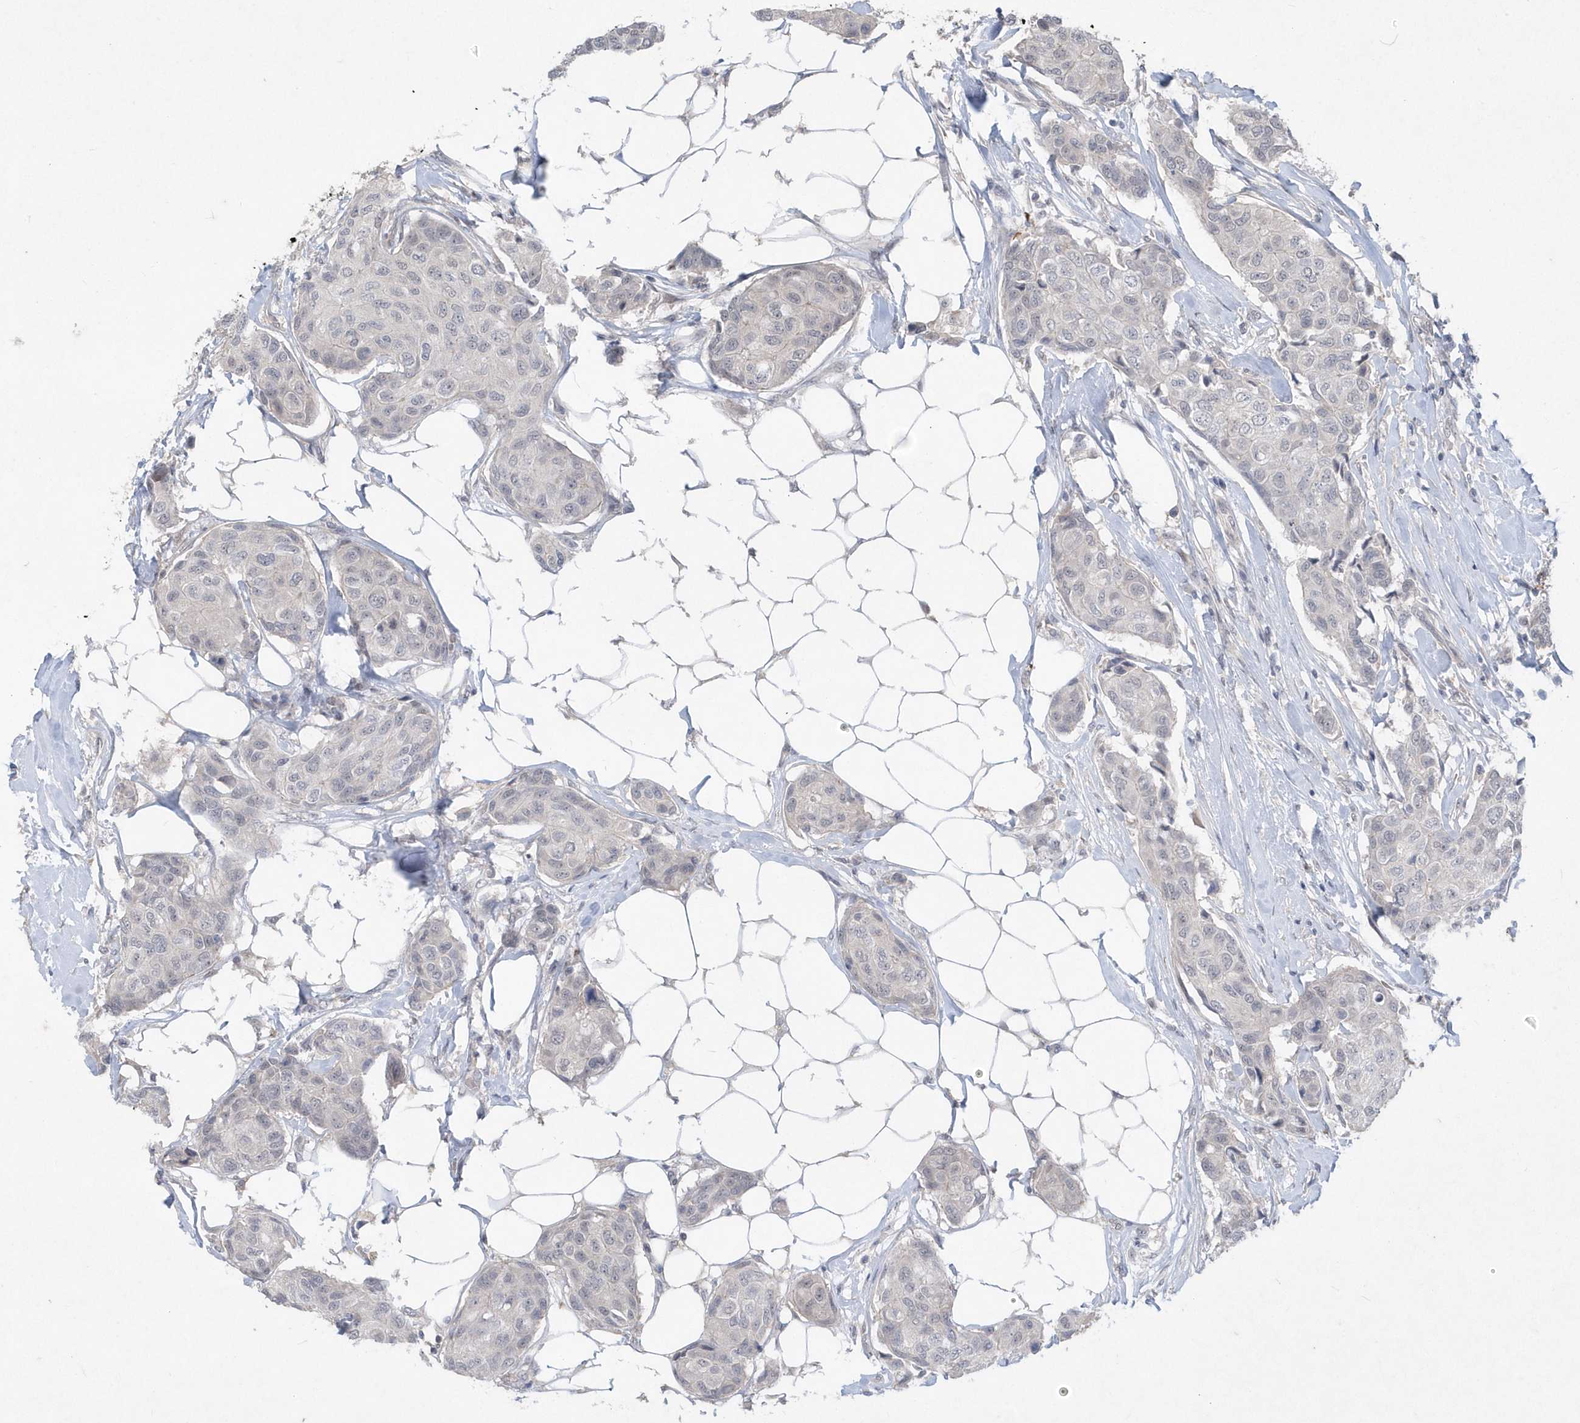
{"staining": {"intensity": "negative", "quantity": "none", "location": "none"}, "tissue": "breast cancer", "cell_type": "Tumor cells", "image_type": "cancer", "snomed": [{"axis": "morphology", "description": "Duct carcinoma"}, {"axis": "topography", "description": "Breast"}], "caption": "Breast cancer stained for a protein using immunohistochemistry (IHC) exhibits no staining tumor cells.", "gene": "TSPEAR", "patient": {"sex": "female", "age": 80}}